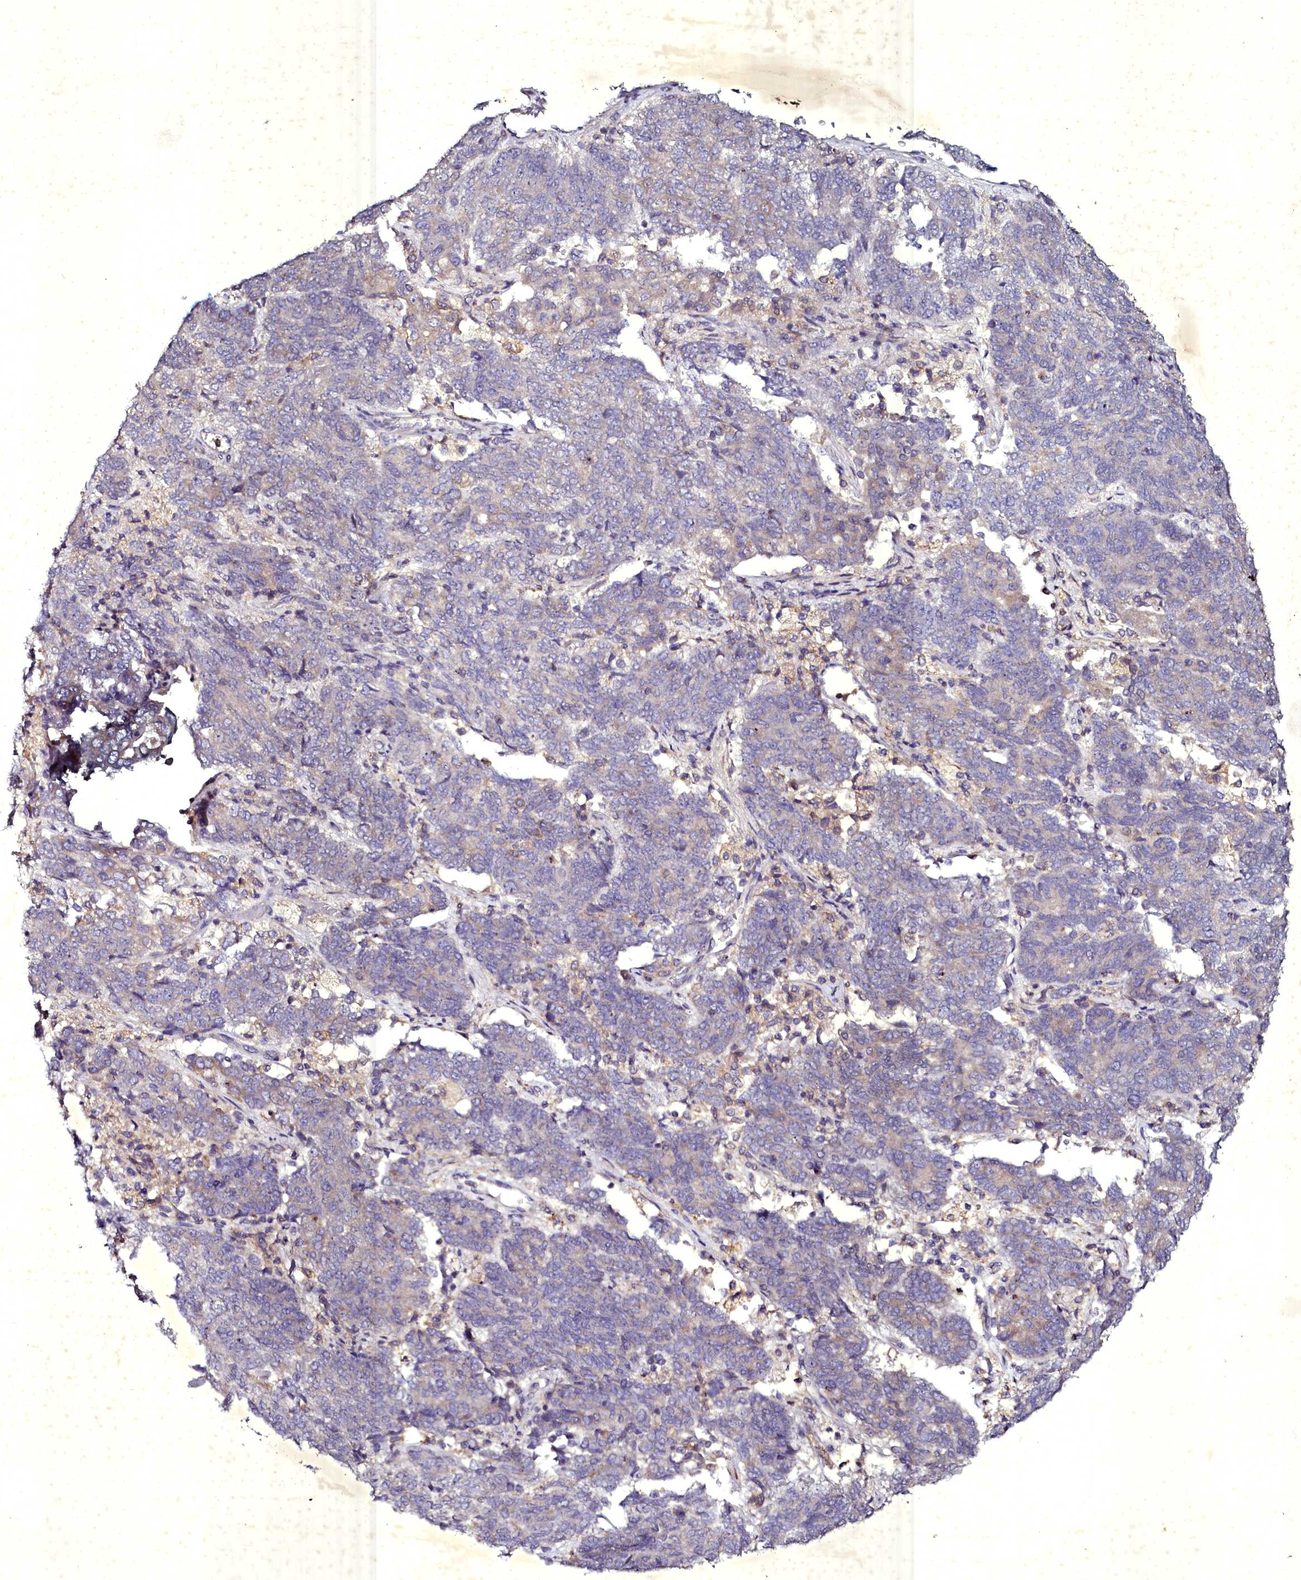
{"staining": {"intensity": "weak", "quantity": "<25%", "location": "cytoplasmic/membranous"}, "tissue": "endometrial cancer", "cell_type": "Tumor cells", "image_type": "cancer", "snomed": [{"axis": "morphology", "description": "Adenocarcinoma, NOS"}, {"axis": "topography", "description": "Endometrium"}], "caption": "Endometrial cancer was stained to show a protein in brown. There is no significant staining in tumor cells.", "gene": "SELENOT", "patient": {"sex": "female", "age": 80}}